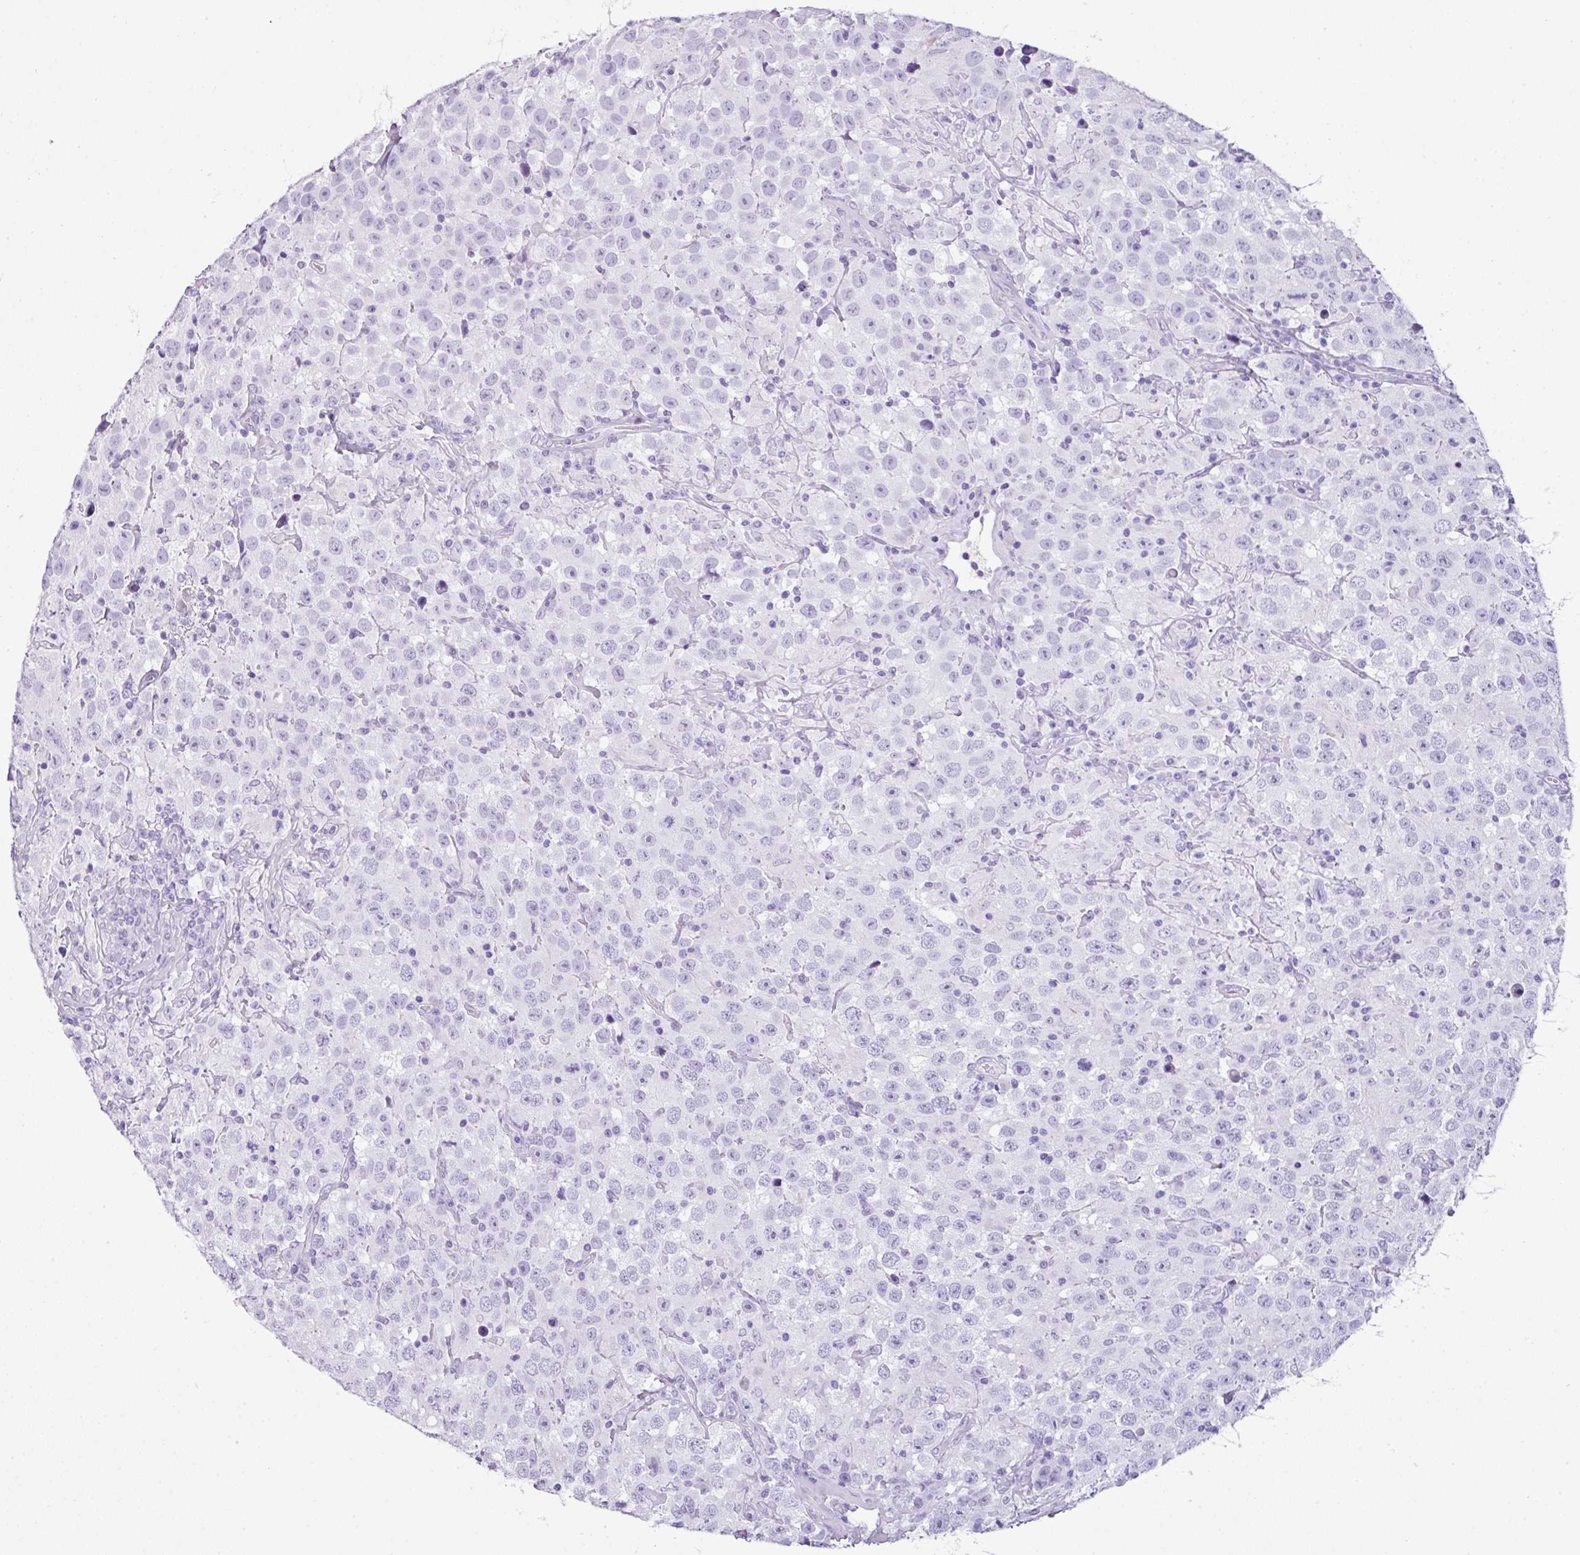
{"staining": {"intensity": "negative", "quantity": "none", "location": "none"}, "tissue": "testis cancer", "cell_type": "Tumor cells", "image_type": "cancer", "snomed": [{"axis": "morphology", "description": "Seminoma, NOS"}, {"axis": "topography", "description": "Testis"}], "caption": "Protein analysis of testis seminoma shows no significant expression in tumor cells.", "gene": "TNP1", "patient": {"sex": "male", "age": 41}}